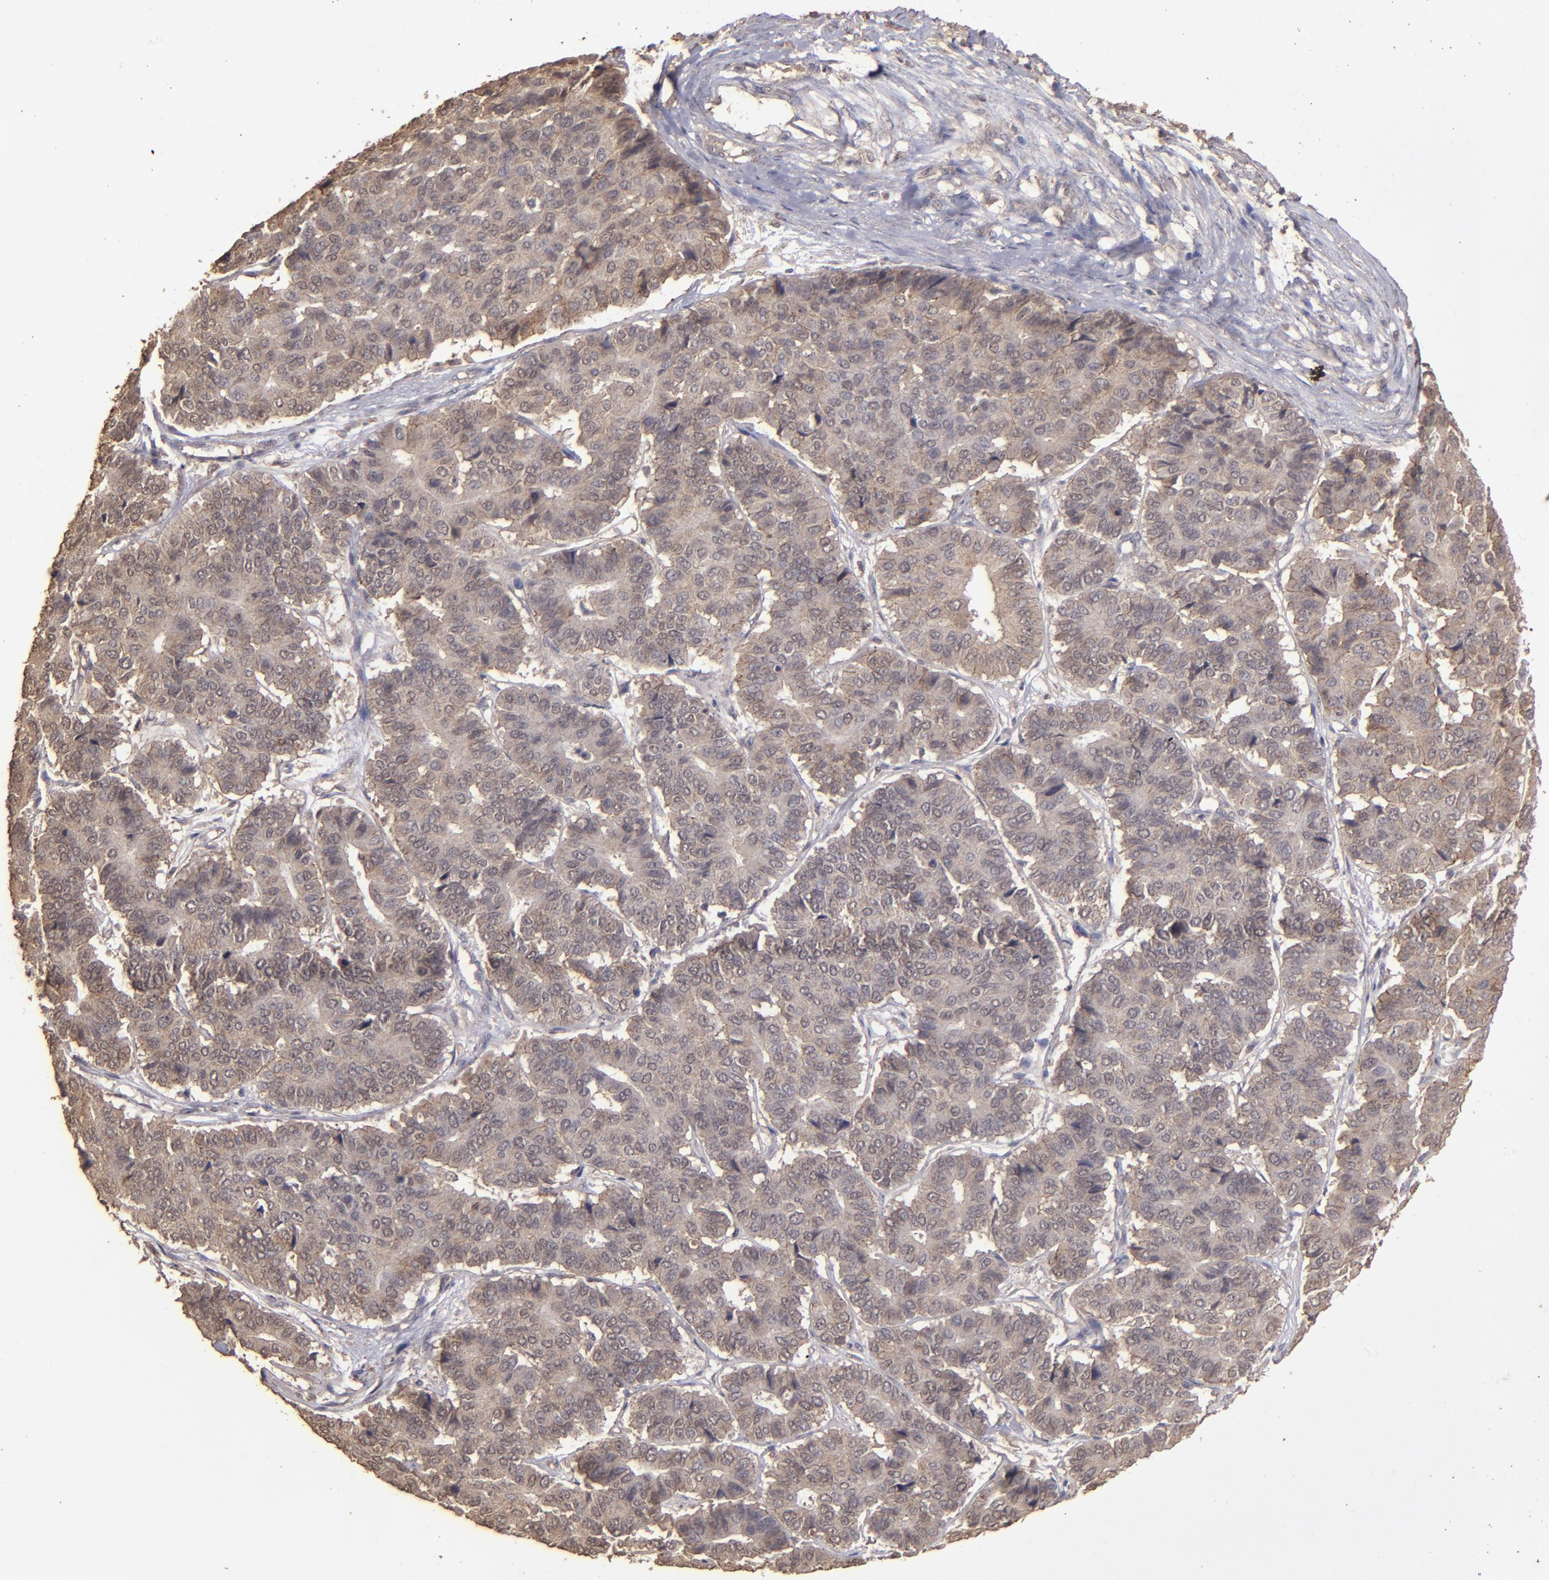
{"staining": {"intensity": "moderate", "quantity": ">75%", "location": "cytoplasmic/membranous"}, "tissue": "pancreatic cancer", "cell_type": "Tumor cells", "image_type": "cancer", "snomed": [{"axis": "morphology", "description": "Adenocarcinoma, NOS"}, {"axis": "topography", "description": "Pancreas"}], "caption": "Protein analysis of pancreatic cancer tissue reveals moderate cytoplasmic/membranous positivity in about >75% of tumor cells.", "gene": "FAT1", "patient": {"sex": "male", "age": 50}}